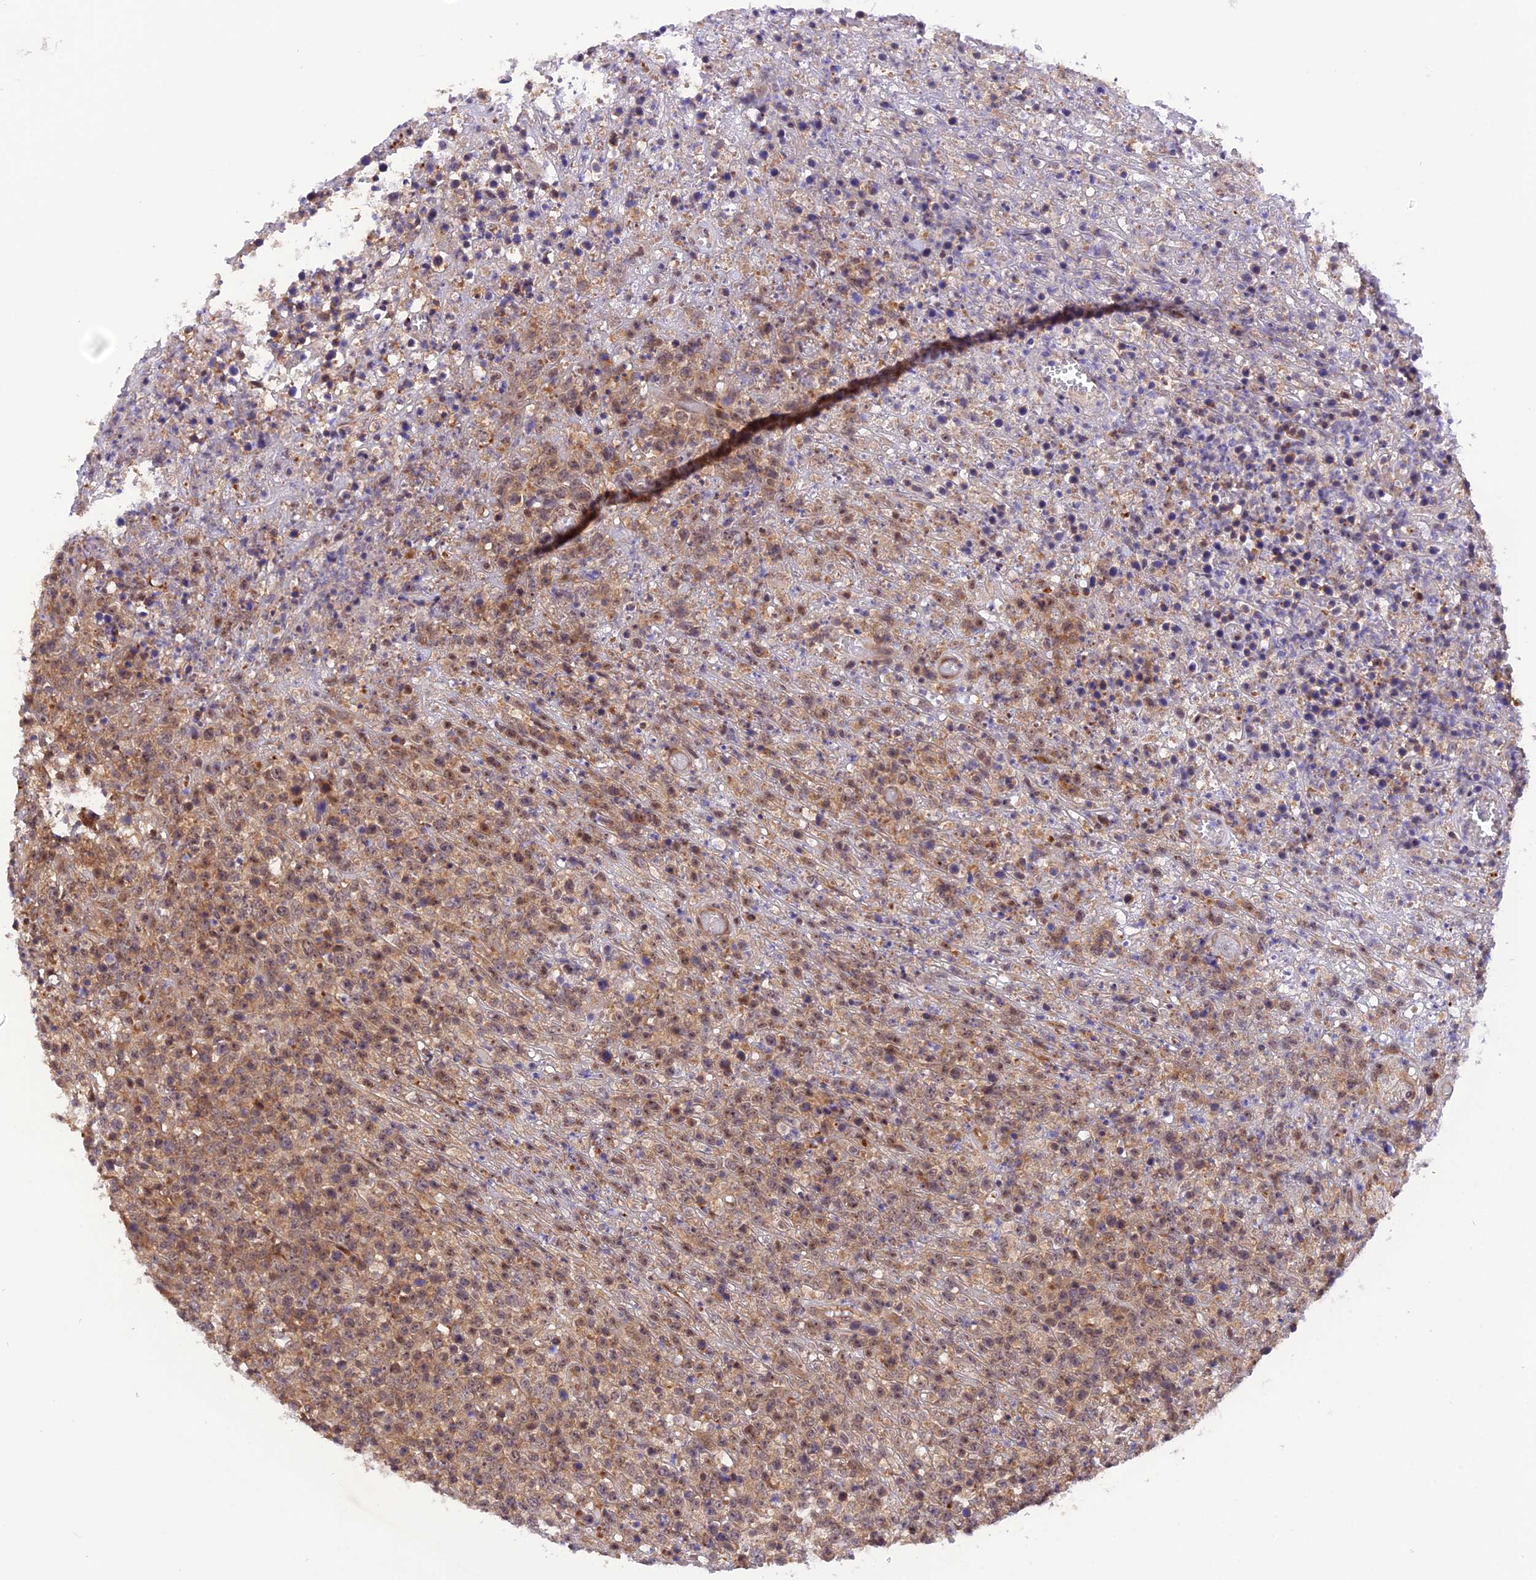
{"staining": {"intensity": "moderate", "quantity": ">75%", "location": "cytoplasmic/membranous"}, "tissue": "lymphoma", "cell_type": "Tumor cells", "image_type": "cancer", "snomed": [{"axis": "morphology", "description": "Malignant lymphoma, non-Hodgkin's type, High grade"}, {"axis": "topography", "description": "Colon"}], "caption": "Immunohistochemical staining of high-grade malignant lymphoma, non-Hodgkin's type reveals medium levels of moderate cytoplasmic/membranous positivity in about >75% of tumor cells. The staining was performed using DAB, with brown indicating positive protein expression. Nuclei are stained blue with hematoxylin.", "gene": "SAMD4A", "patient": {"sex": "female", "age": 53}}